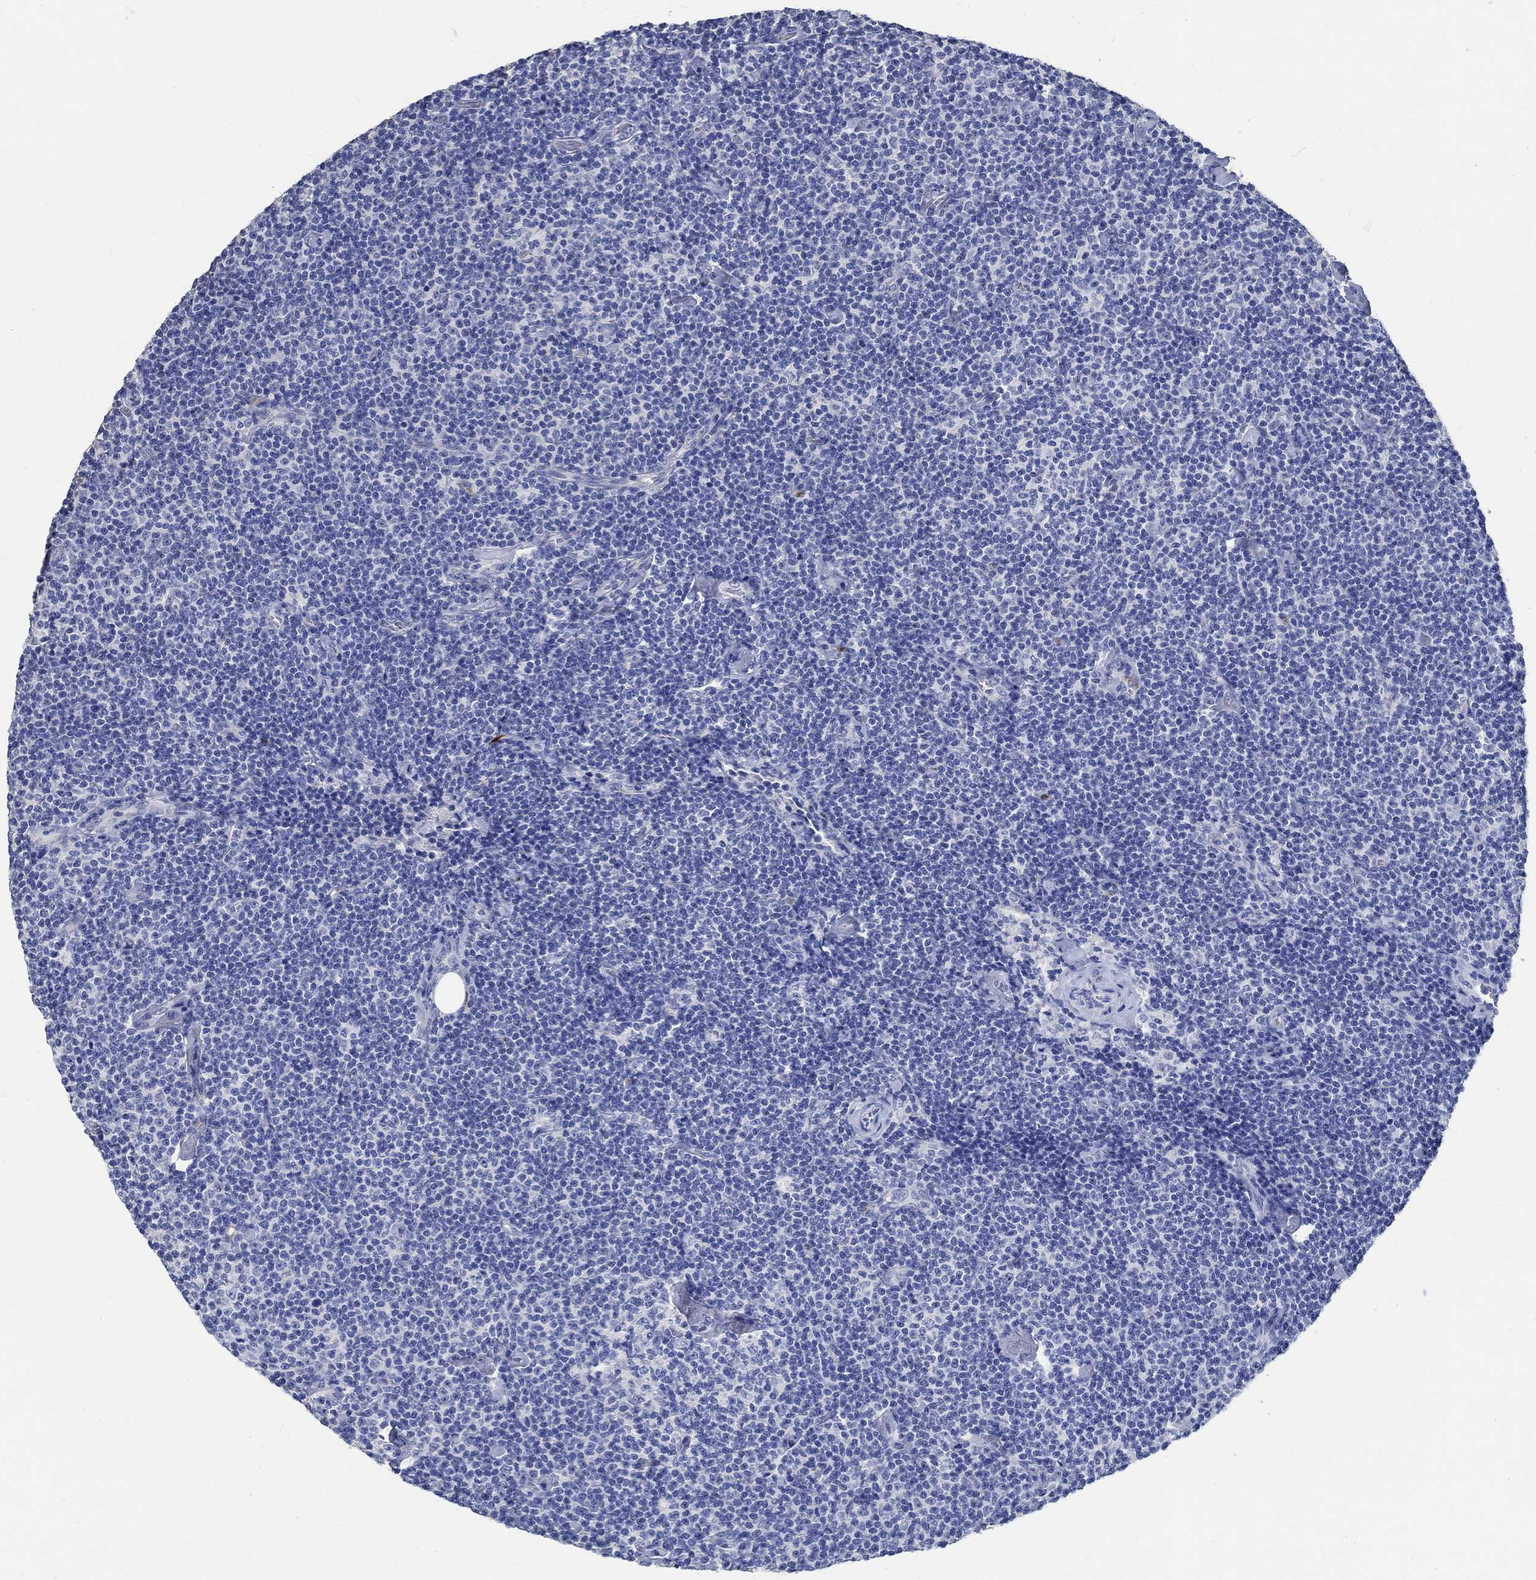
{"staining": {"intensity": "negative", "quantity": "none", "location": "none"}, "tissue": "lymphoma", "cell_type": "Tumor cells", "image_type": "cancer", "snomed": [{"axis": "morphology", "description": "Malignant lymphoma, non-Hodgkin's type, Low grade"}, {"axis": "topography", "description": "Lymph node"}], "caption": "This histopathology image is of lymphoma stained with immunohistochemistry (IHC) to label a protein in brown with the nuclei are counter-stained blue. There is no expression in tumor cells. Nuclei are stained in blue.", "gene": "PRX", "patient": {"sex": "male", "age": 81}}